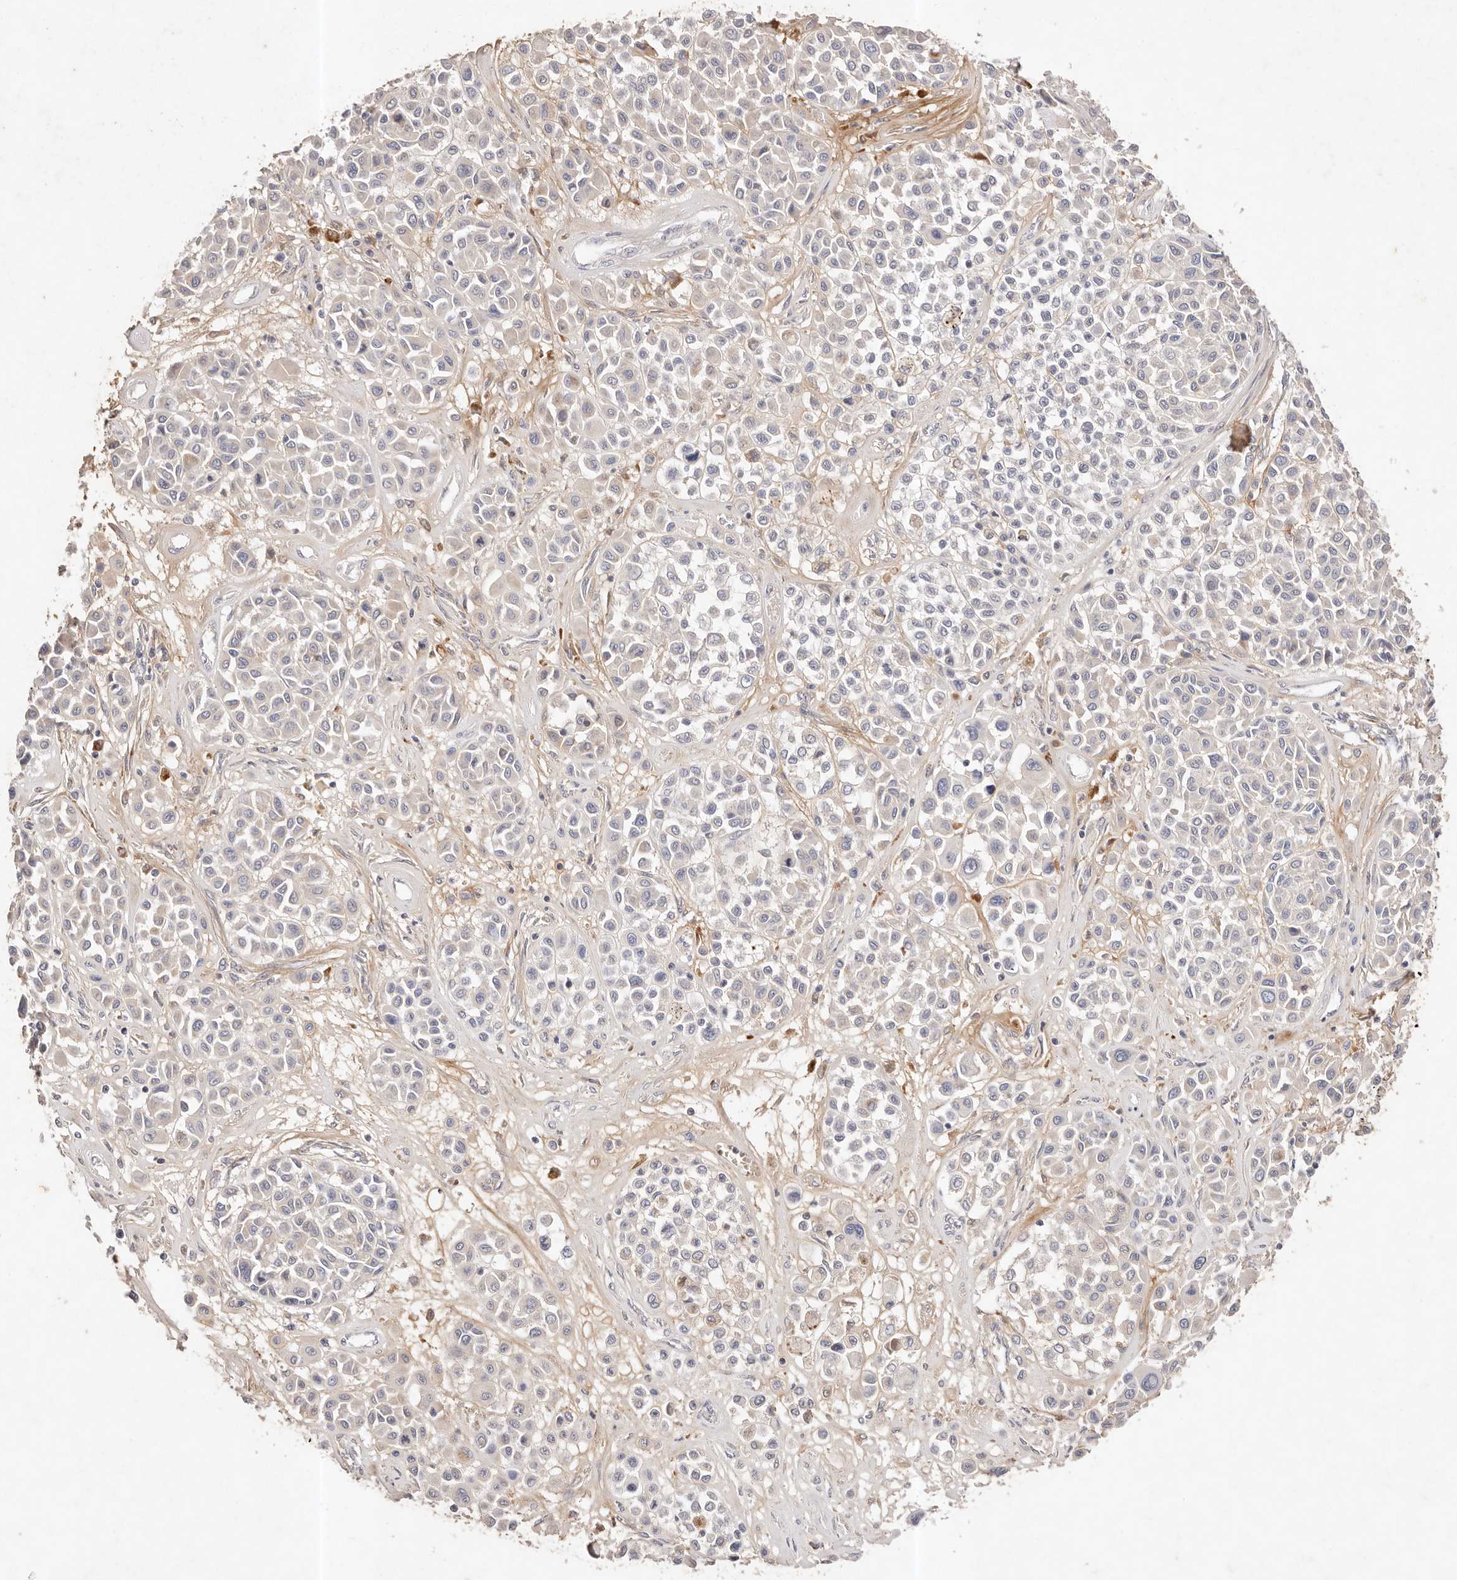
{"staining": {"intensity": "negative", "quantity": "none", "location": "none"}, "tissue": "melanoma", "cell_type": "Tumor cells", "image_type": "cancer", "snomed": [{"axis": "morphology", "description": "Malignant melanoma, Metastatic site"}, {"axis": "topography", "description": "Soft tissue"}], "caption": "Tumor cells show no significant positivity in melanoma.", "gene": "CXADR", "patient": {"sex": "male", "age": 41}}